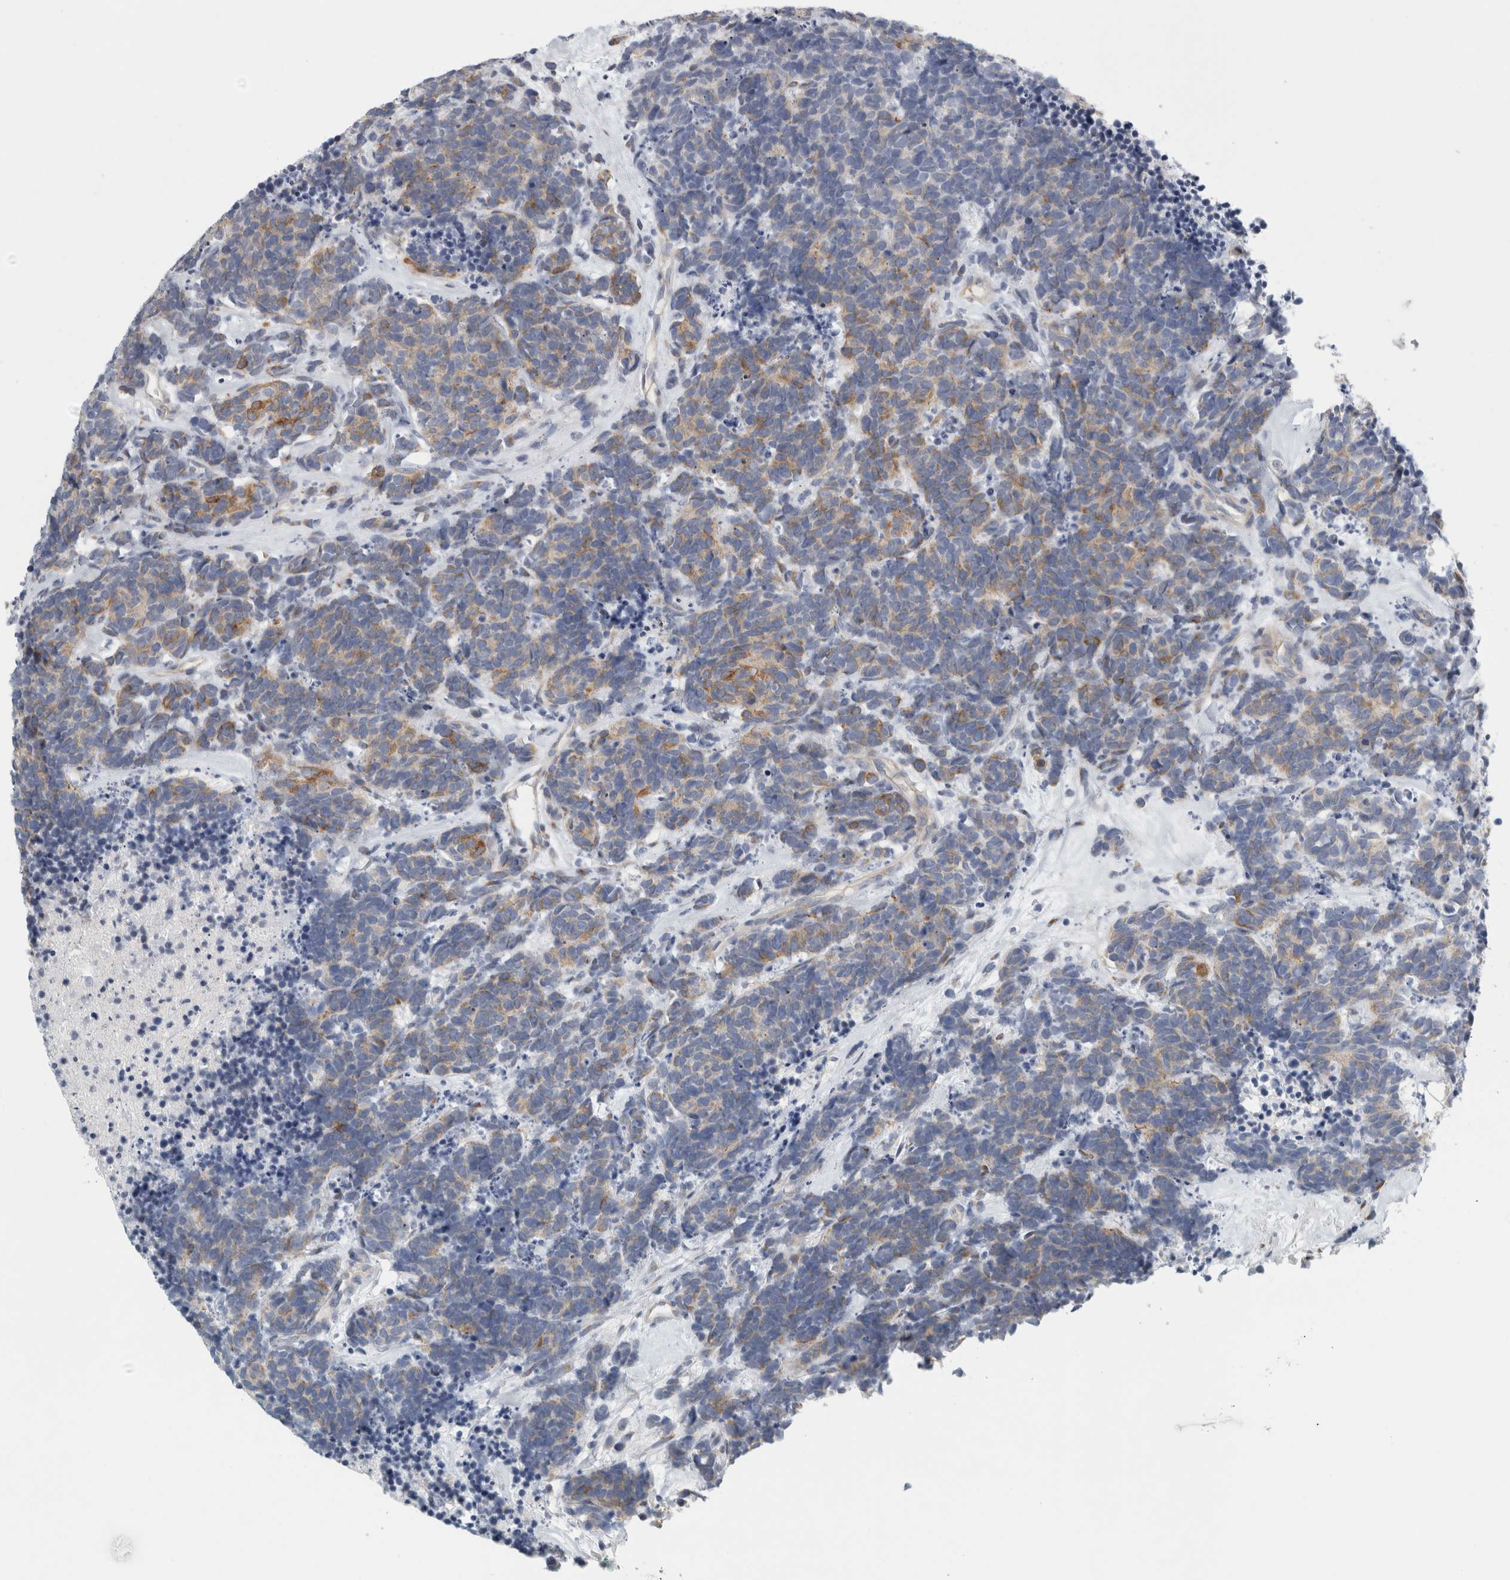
{"staining": {"intensity": "moderate", "quantity": "25%-75%", "location": "cytoplasmic/membranous"}, "tissue": "carcinoid", "cell_type": "Tumor cells", "image_type": "cancer", "snomed": [{"axis": "morphology", "description": "Carcinoma, NOS"}, {"axis": "morphology", "description": "Carcinoid, malignant, NOS"}, {"axis": "topography", "description": "Urinary bladder"}], "caption": "Immunohistochemistry (IHC) (DAB (3,3'-diaminobenzidine)) staining of carcinoid shows moderate cytoplasmic/membranous protein positivity in about 25%-75% of tumor cells.", "gene": "B3GNT3", "patient": {"sex": "male", "age": 57}}